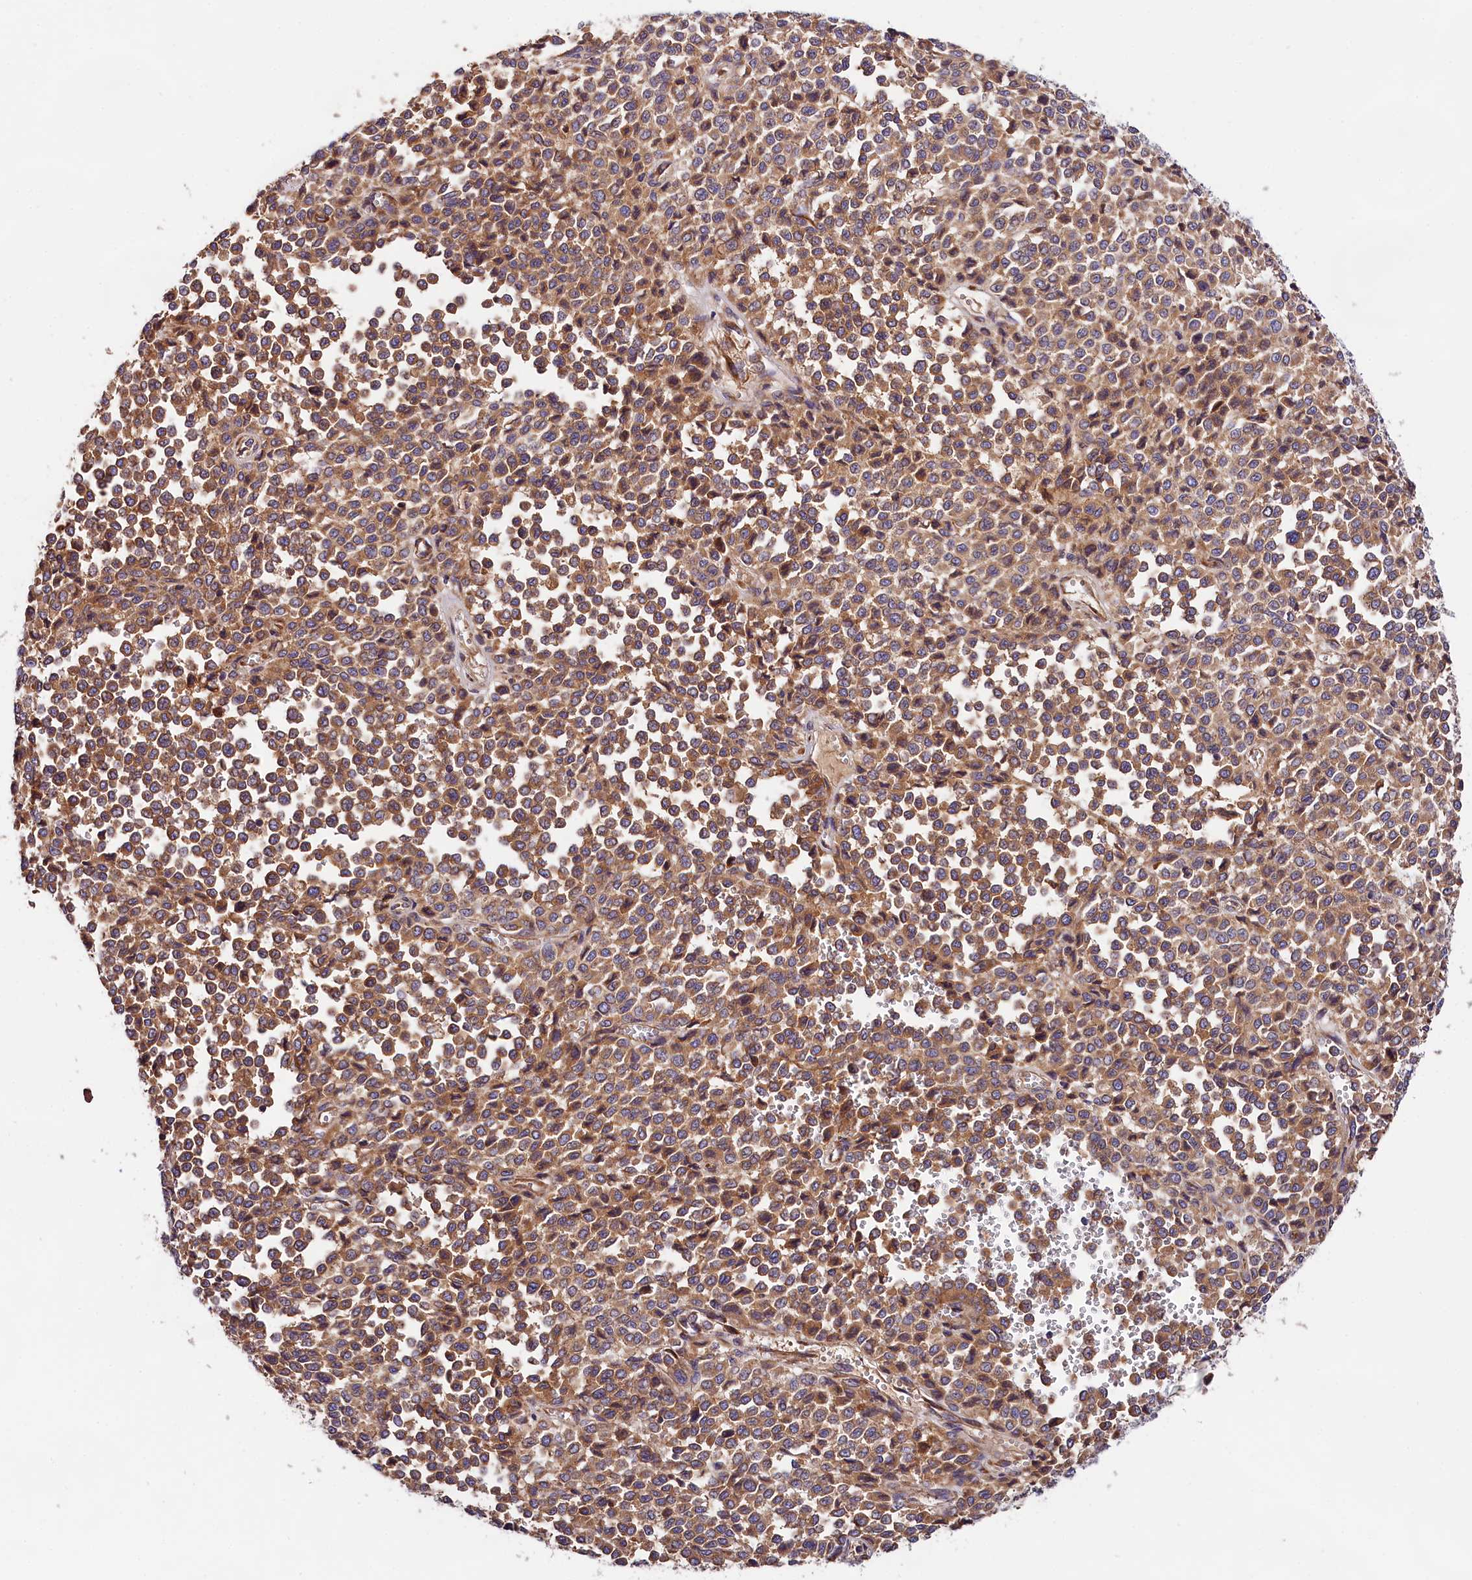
{"staining": {"intensity": "moderate", "quantity": ">75%", "location": "cytoplasmic/membranous"}, "tissue": "melanoma", "cell_type": "Tumor cells", "image_type": "cancer", "snomed": [{"axis": "morphology", "description": "Malignant melanoma, Metastatic site"}, {"axis": "topography", "description": "Pancreas"}], "caption": "The micrograph displays a brown stain indicating the presence of a protein in the cytoplasmic/membranous of tumor cells in melanoma.", "gene": "SPG11", "patient": {"sex": "female", "age": 30}}